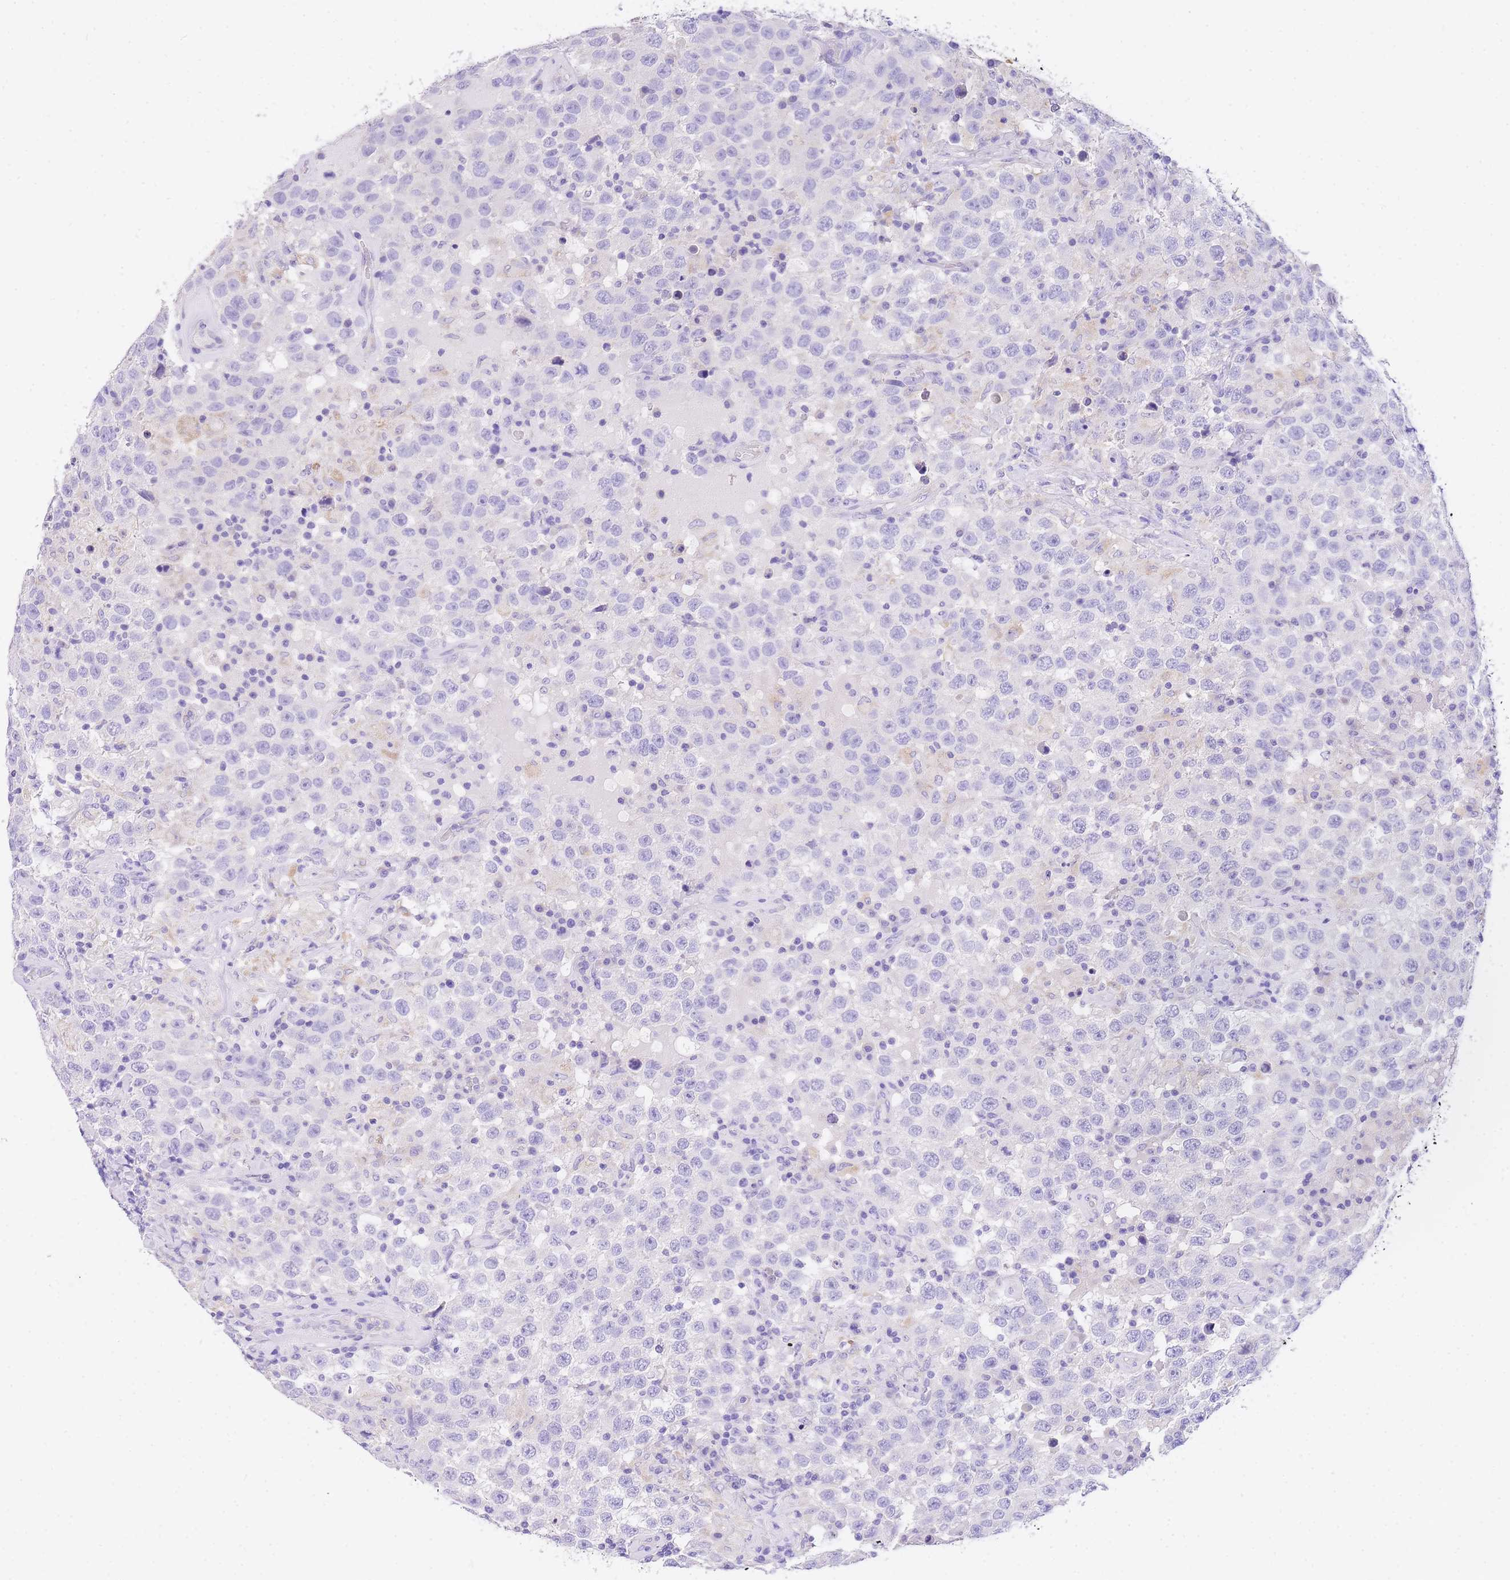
{"staining": {"intensity": "negative", "quantity": "none", "location": "none"}, "tissue": "testis cancer", "cell_type": "Tumor cells", "image_type": "cancer", "snomed": [{"axis": "morphology", "description": "Seminoma, NOS"}, {"axis": "topography", "description": "Testis"}], "caption": "Tumor cells show no significant staining in testis seminoma.", "gene": "EPN2", "patient": {"sex": "male", "age": 41}}